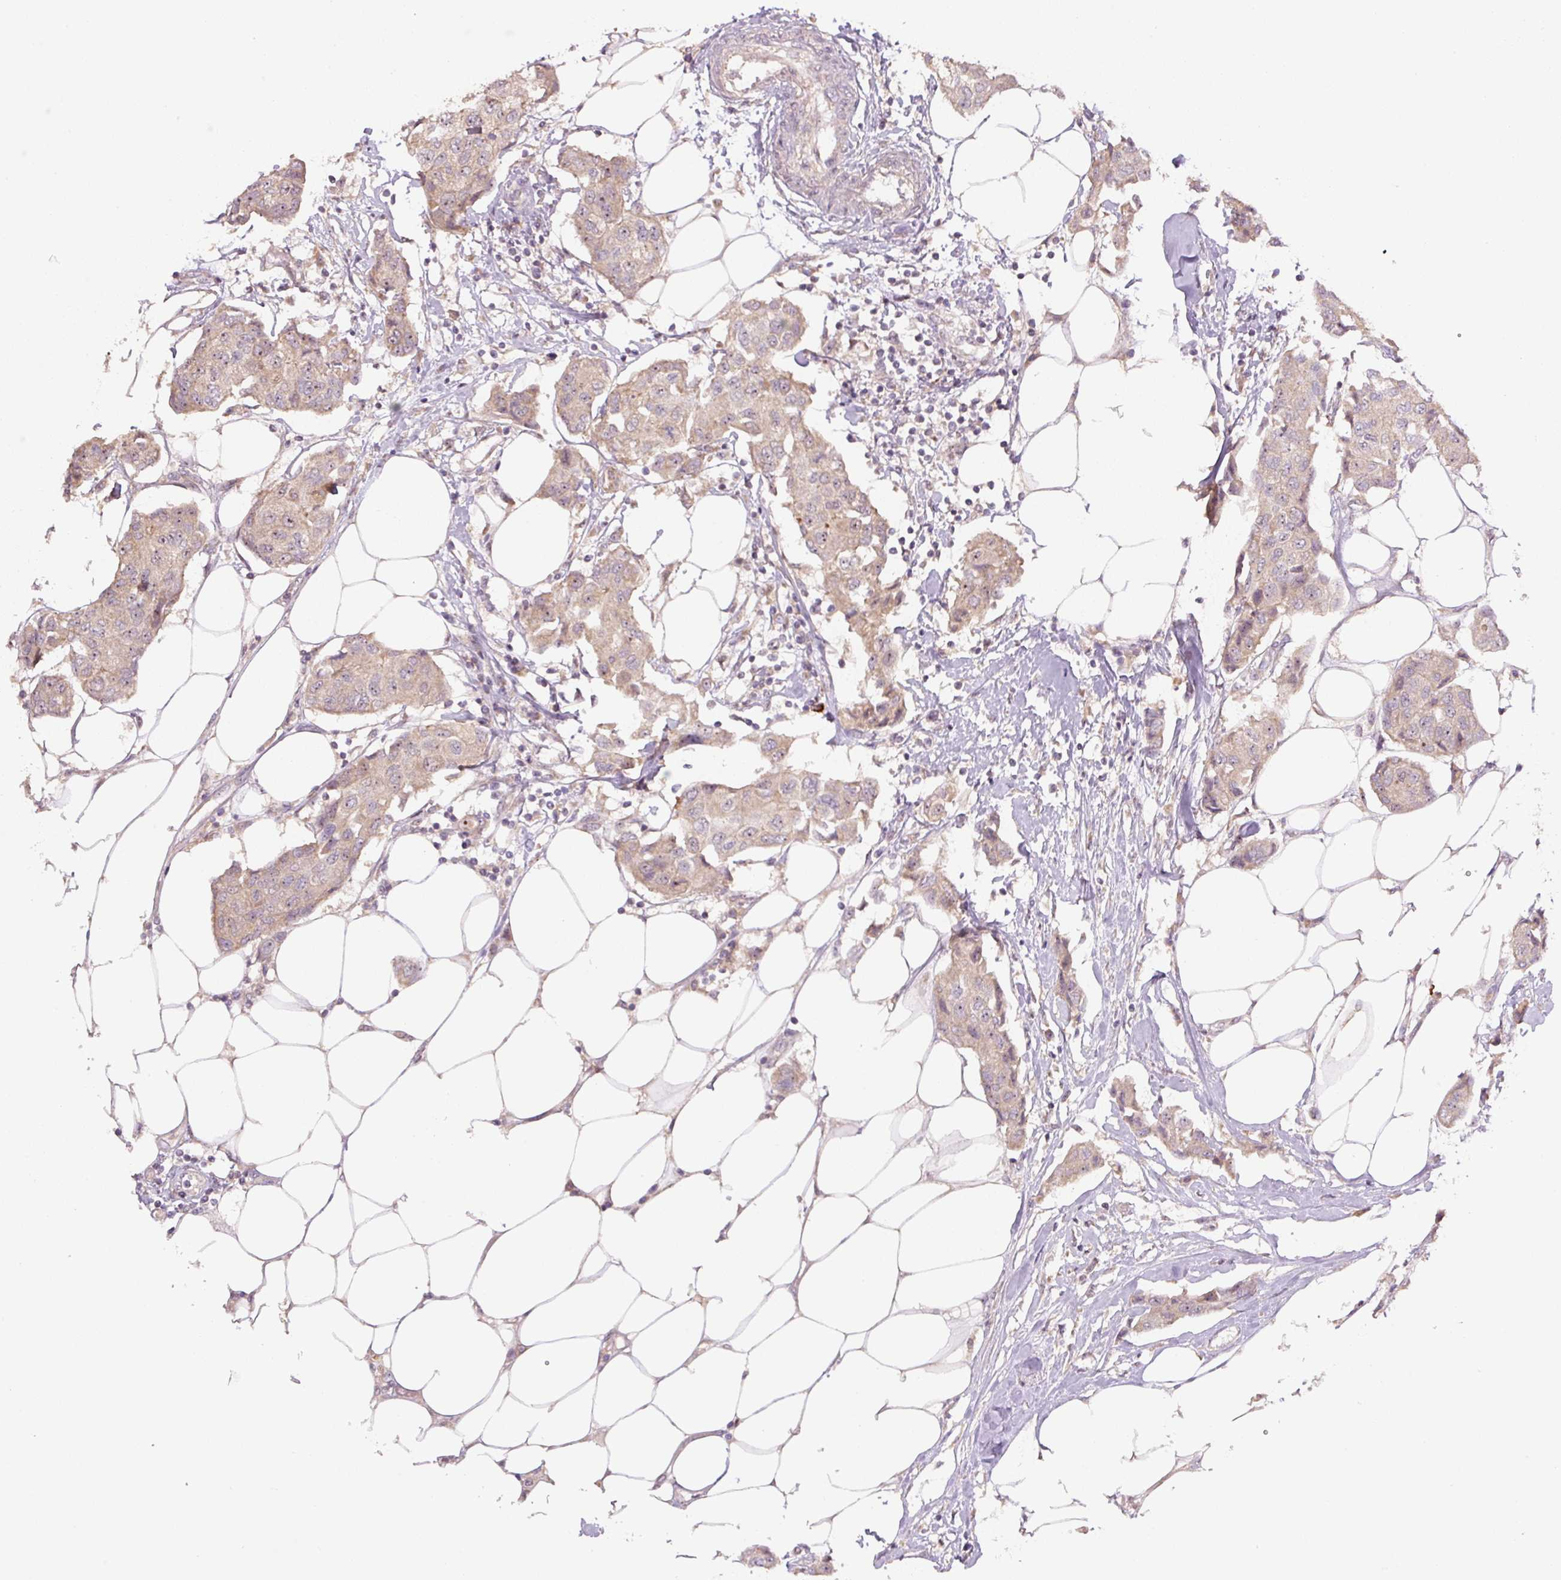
{"staining": {"intensity": "weak", "quantity": ">75%", "location": "cytoplasmic/membranous,nuclear"}, "tissue": "breast cancer", "cell_type": "Tumor cells", "image_type": "cancer", "snomed": [{"axis": "morphology", "description": "Duct carcinoma"}, {"axis": "topography", "description": "Breast"}, {"axis": "topography", "description": "Lymph node"}], "caption": "Breast cancer (intraductal carcinoma) tissue demonstrates weak cytoplasmic/membranous and nuclear positivity in approximately >75% of tumor cells", "gene": "TMEM151B", "patient": {"sex": "female", "age": 80}}